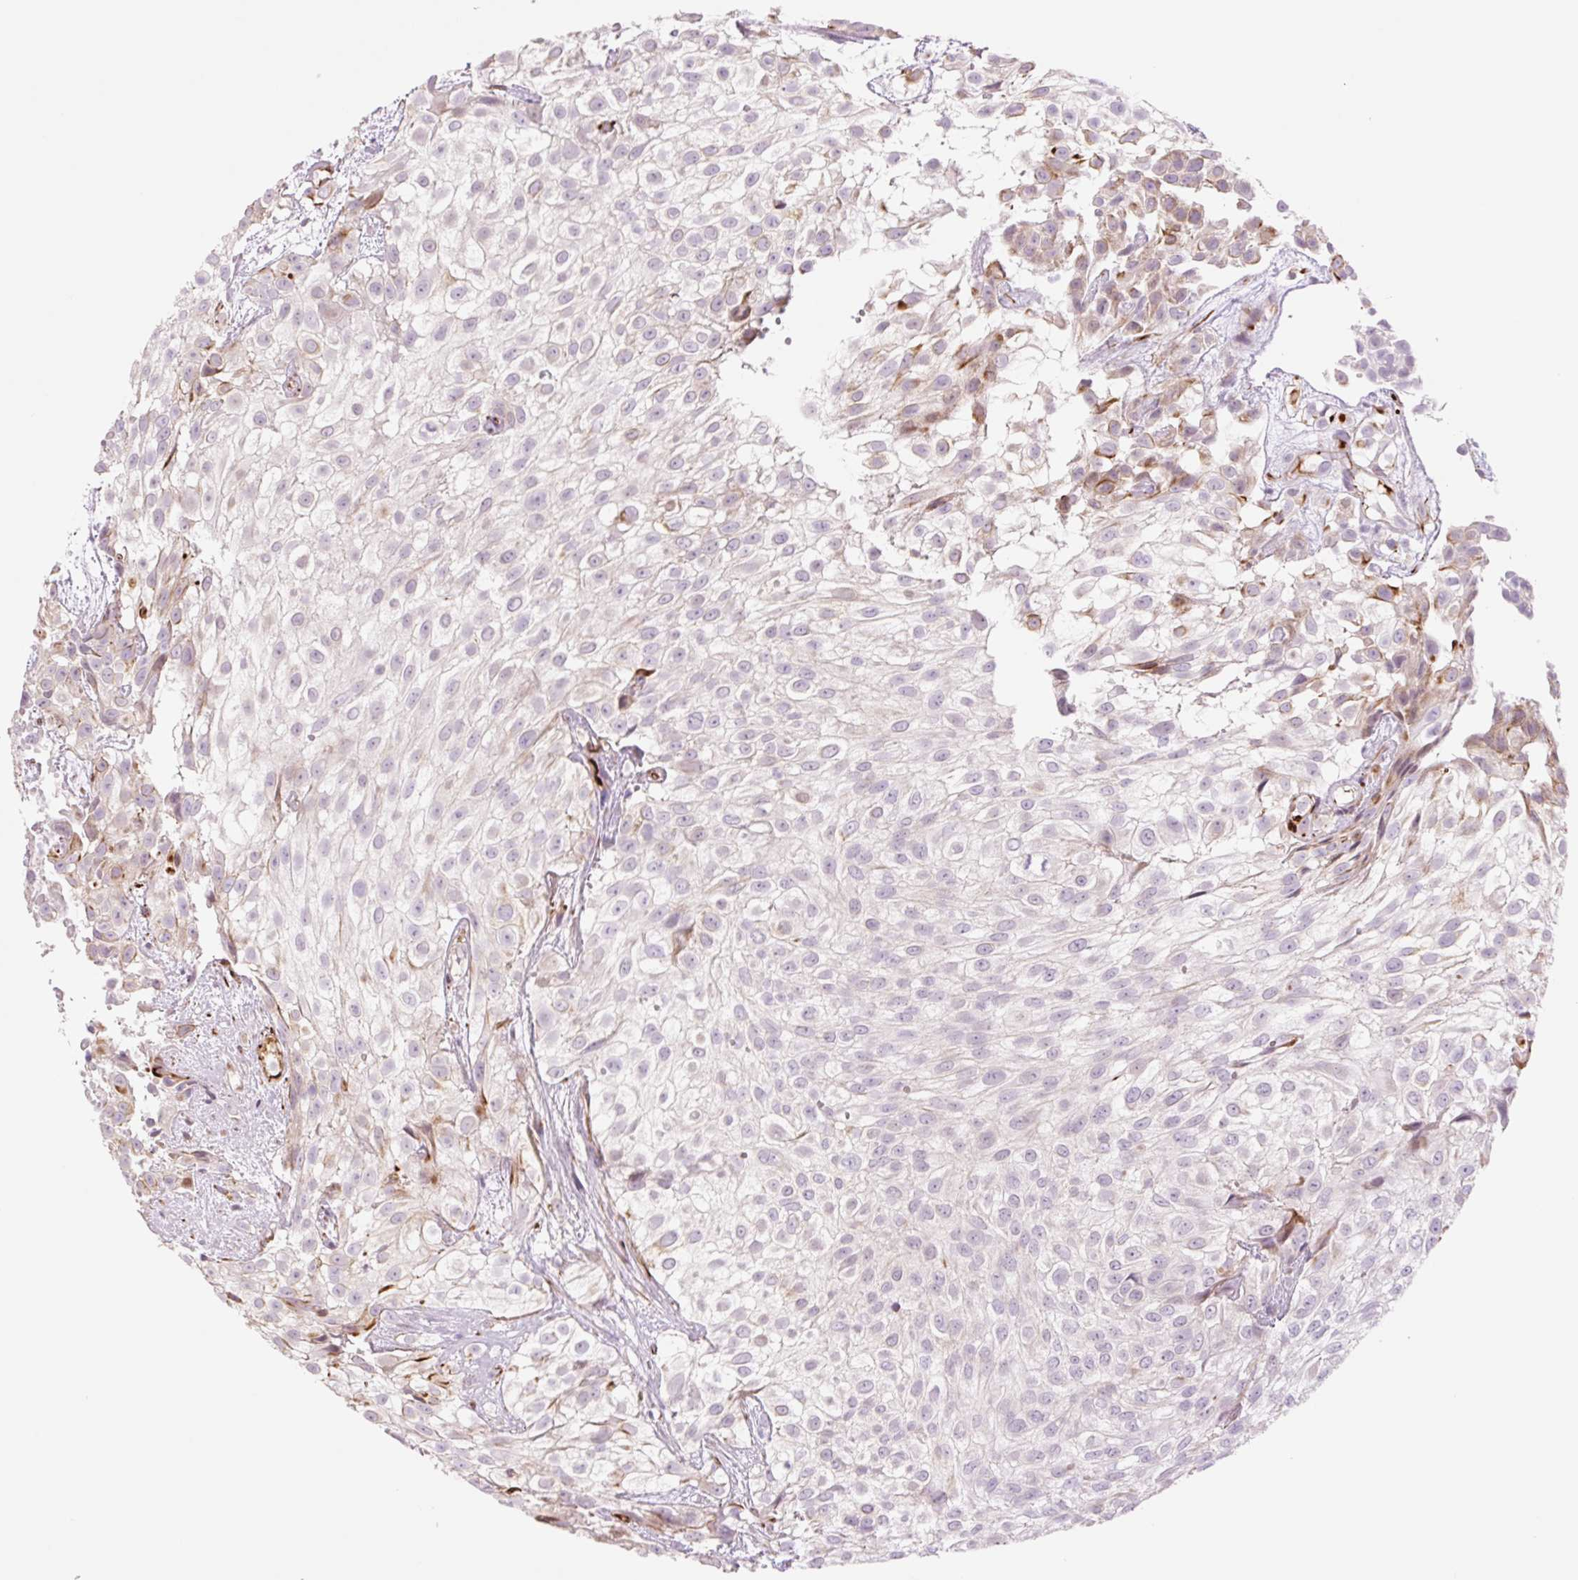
{"staining": {"intensity": "weak", "quantity": "<25%", "location": "cytoplasmic/membranous"}, "tissue": "urothelial cancer", "cell_type": "Tumor cells", "image_type": "cancer", "snomed": [{"axis": "morphology", "description": "Urothelial carcinoma, High grade"}, {"axis": "topography", "description": "Urinary bladder"}], "caption": "Tumor cells are negative for brown protein staining in high-grade urothelial carcinoma.", "gene": "ZFYVE21", "patient": {"sex": "male", "age": 56}}